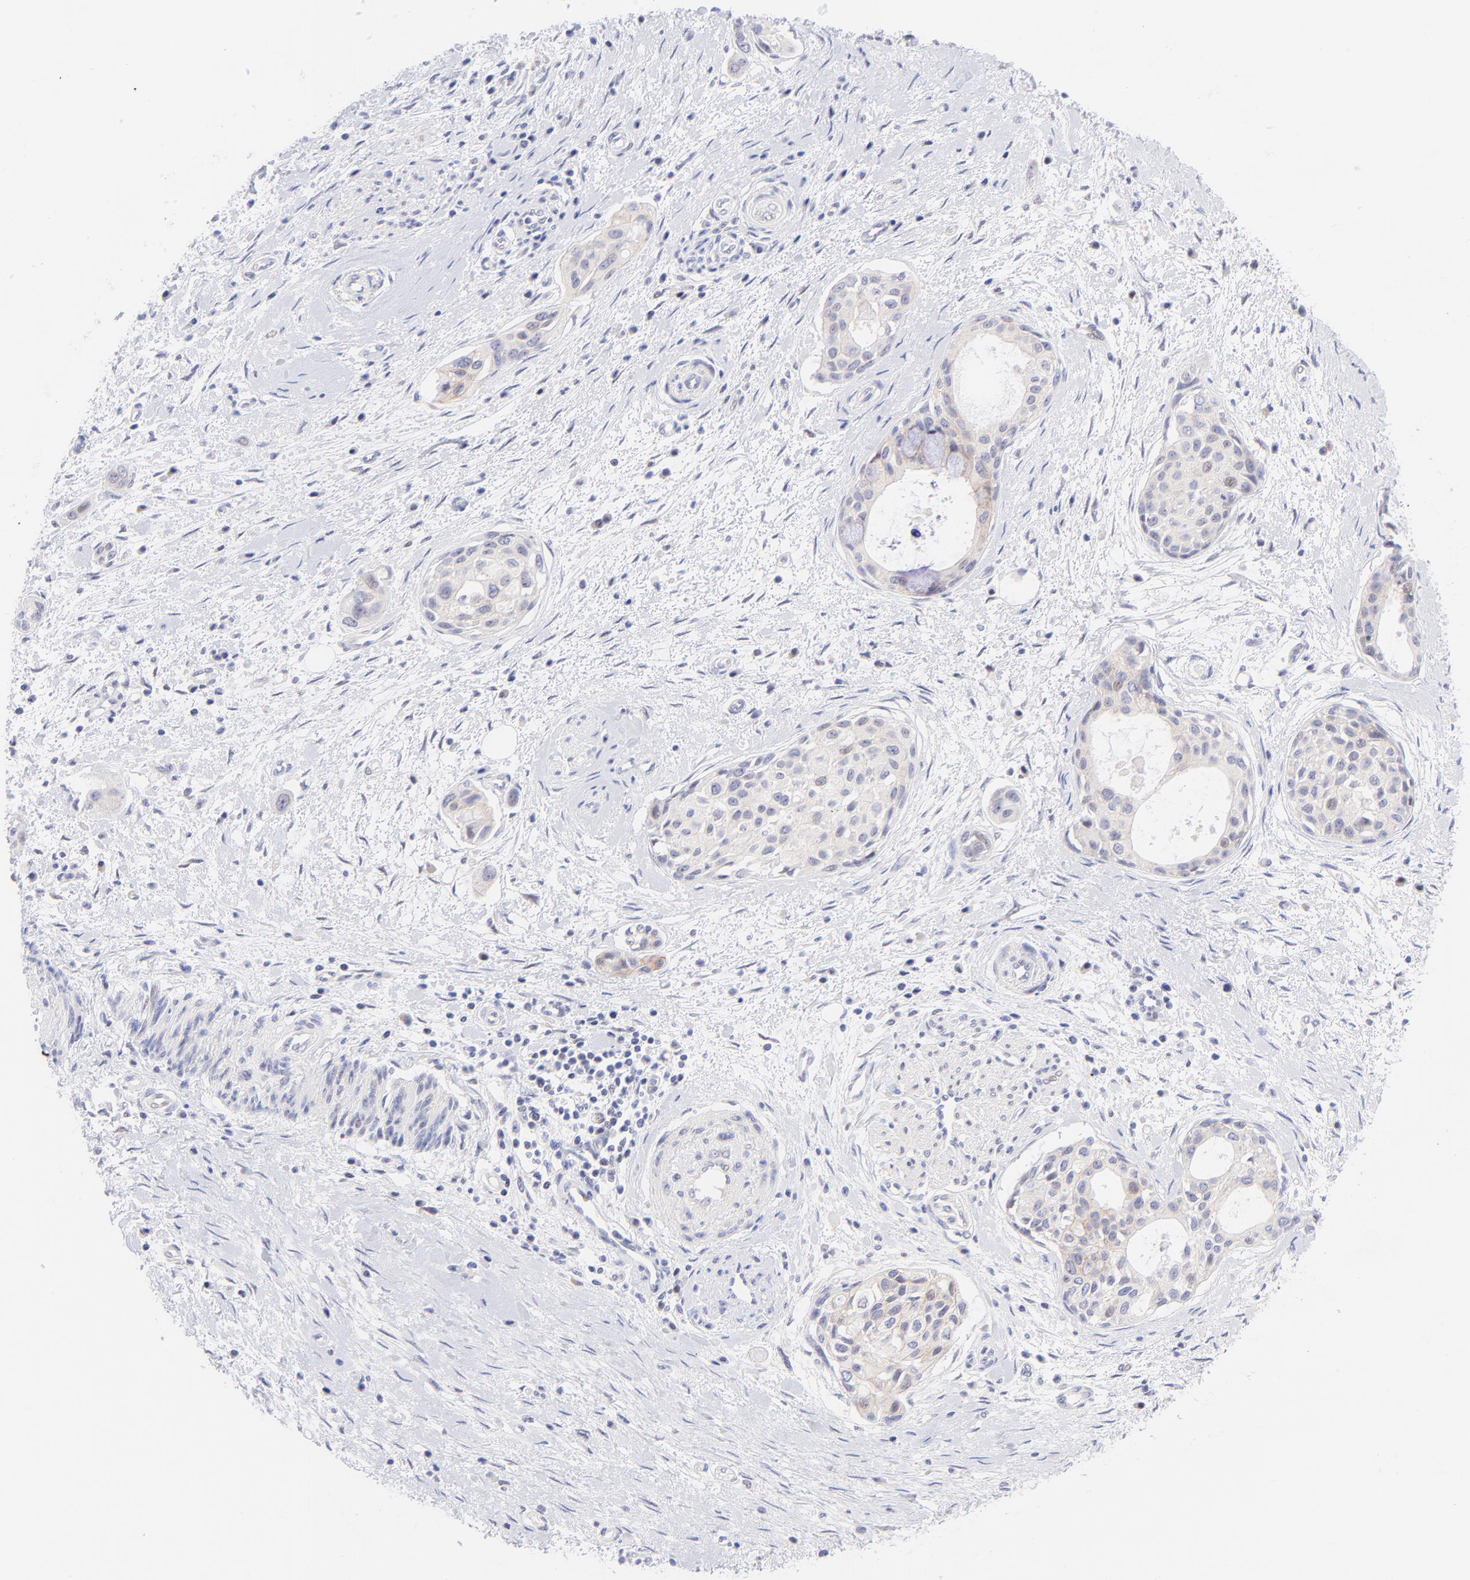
{"staining": {"intensity": "moderate", "quantity": "<25%", "location": "cytoplasmic/membranous"}, "tissue": "pancreatic cancer", "cell_type": "Tumor cells", "image_type": "cancer", "snomed": [{"axis": "morphology", "description": "Adenocarcinoma, NOS"}, {"axis": "topography", "description": "Pancreas"}], "caption": "Immunohistochemical staining of pancreatic cancer shows moderate cytoplasmic/membranous protein staining in approximately <25% of tumor cells. The protein is stained brown, and the nuclei are stained in blue (DAB IHC with brightfield microscopy, high magnification).", "gene": "PBDC1", "patient": {"sex": "female", "age": 60}}